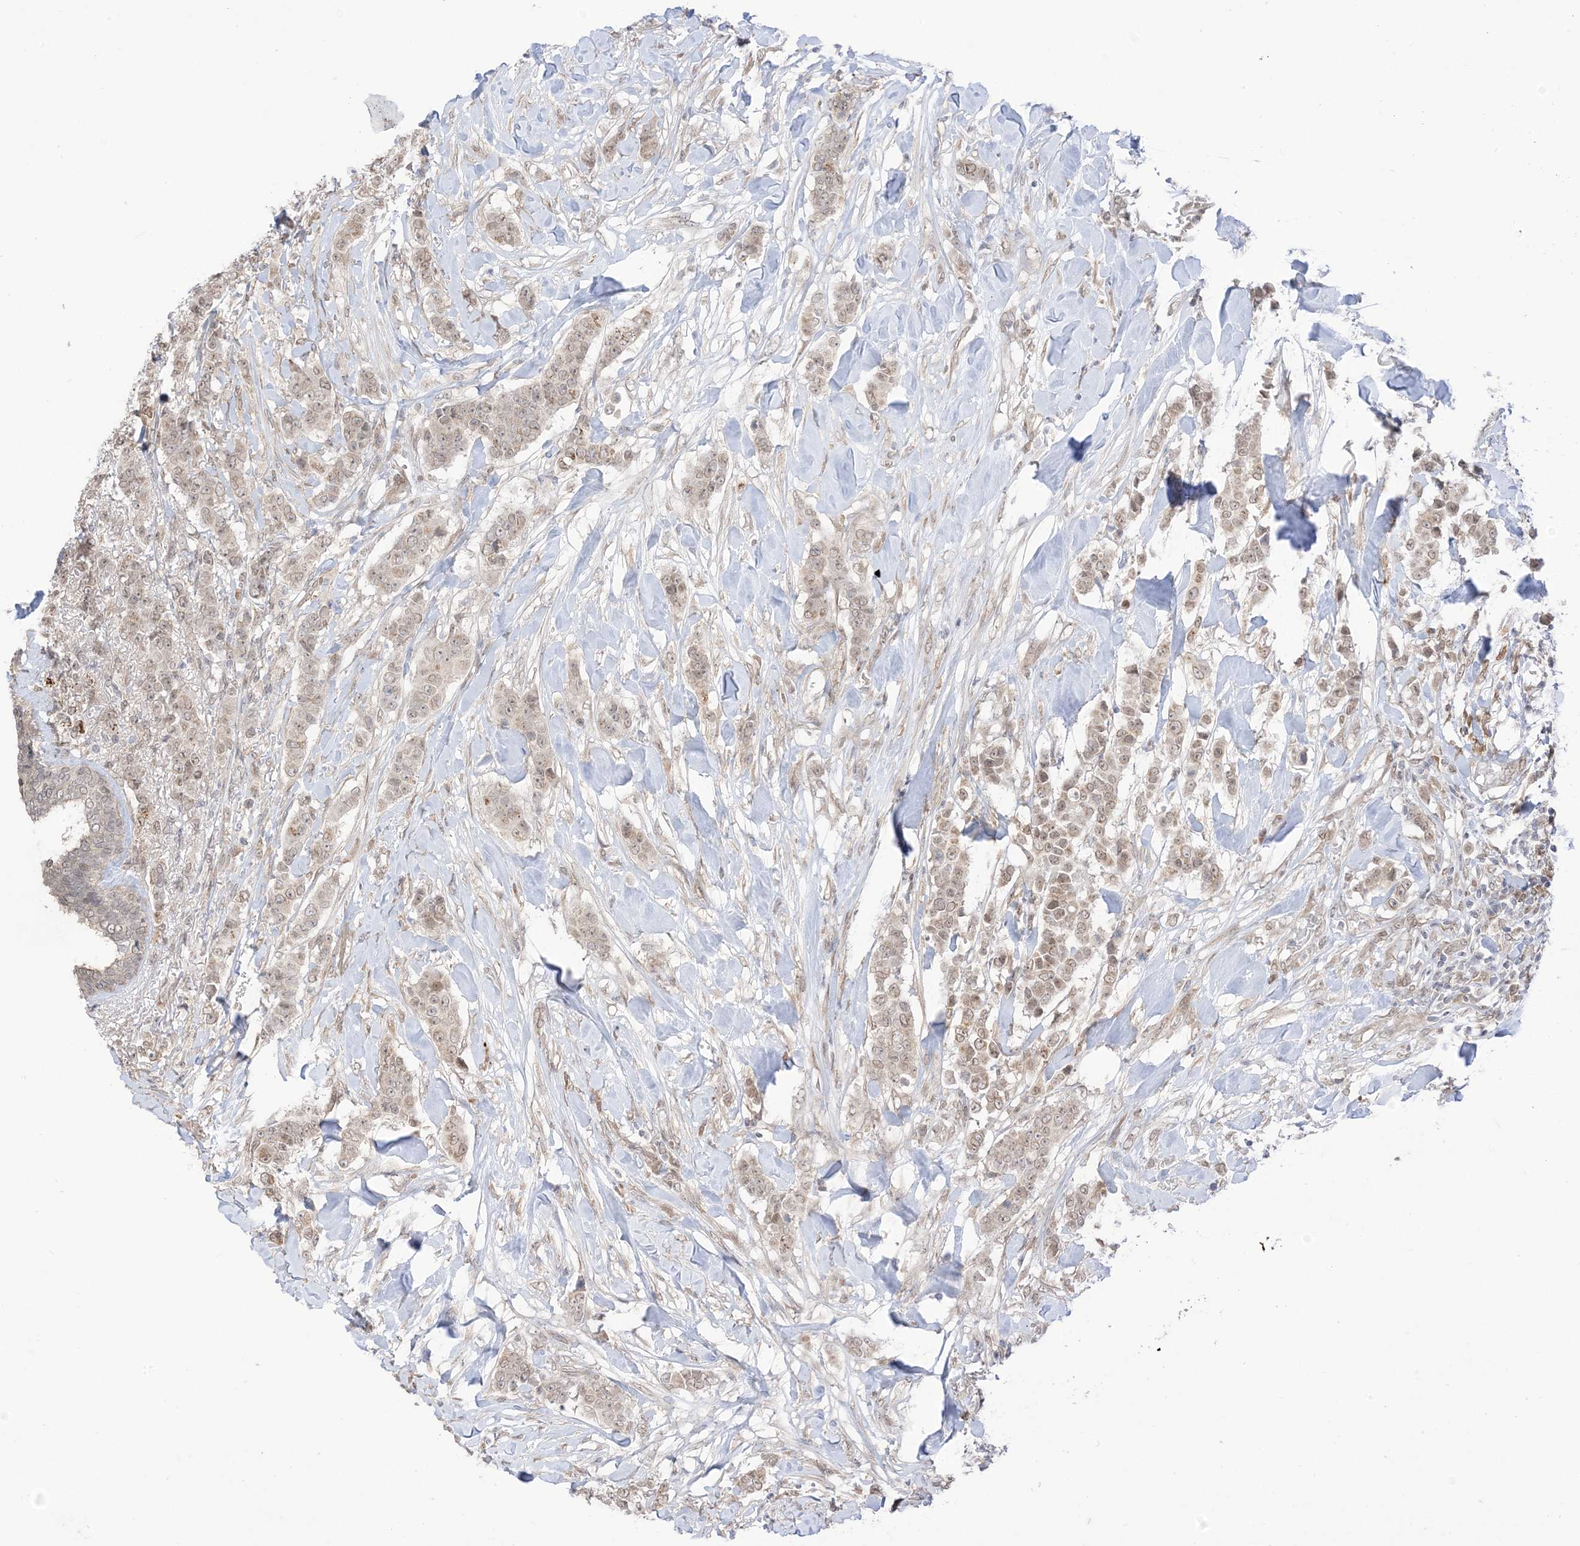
{"staining": {"intensity": "weak", "quantity": ">75%", "location": "cytoplasmic/membranous,nuclear"}, "tissue": "breast cancer", "cell_type": "Tumor cells", "image_type": "cancer", "snomed": [{"axis": "morphology", "description": "Duct carcinoma"}, {"axis": "topography", "description": "Breast"}], "caption": "Weak cytoplasmic/membranous and nuclear protein staining is identified in approximately >75% of tumor cells in infiltrating ductal carcinoma (breast).", "gene": "UBE2E2", "patient": {"sex": "female", "age": 40}}